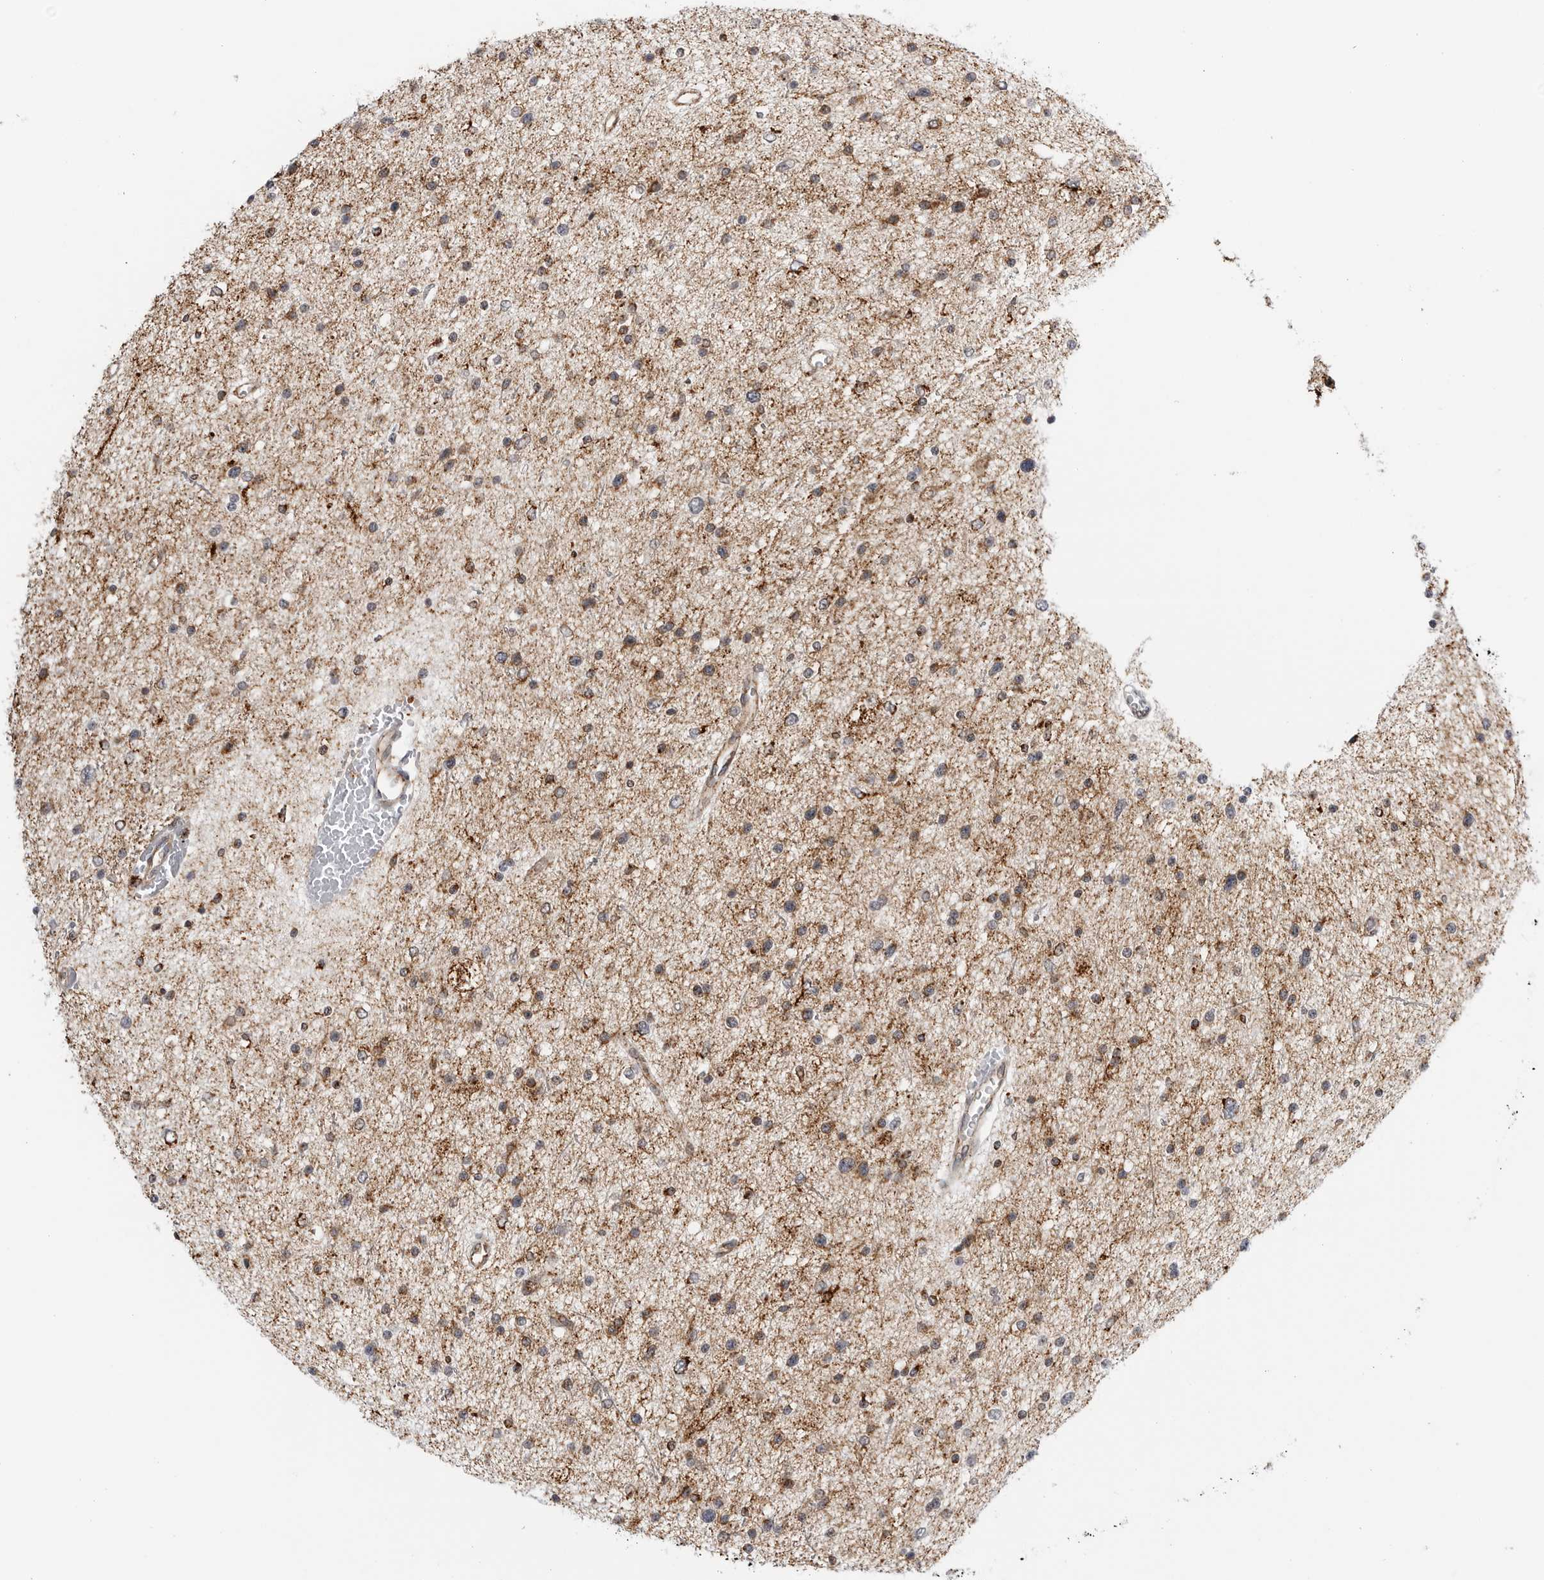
{"staining": {"intensity": "moderate", "quantity": ">75%", "location": "cytoplasmic/membranous"}, "tissue": "glioma", "cell_type": "Tumor cells", "image_type": "cancer", "snomed": [{"axis": "morphology", "description": "Glioma, malignant, Low grade"}, {"axis": "topography", "description": "Brain"}], "caption": "Immunohistochemical staining of glioma reveals moderate cytoplasmic/membranous protein expression in about >75% of tumor cells. (Brightfield microscopy of DAB IHC at high magnification).", "gene": "COX5A", "patient": {"sex": "female", "age": 37}}